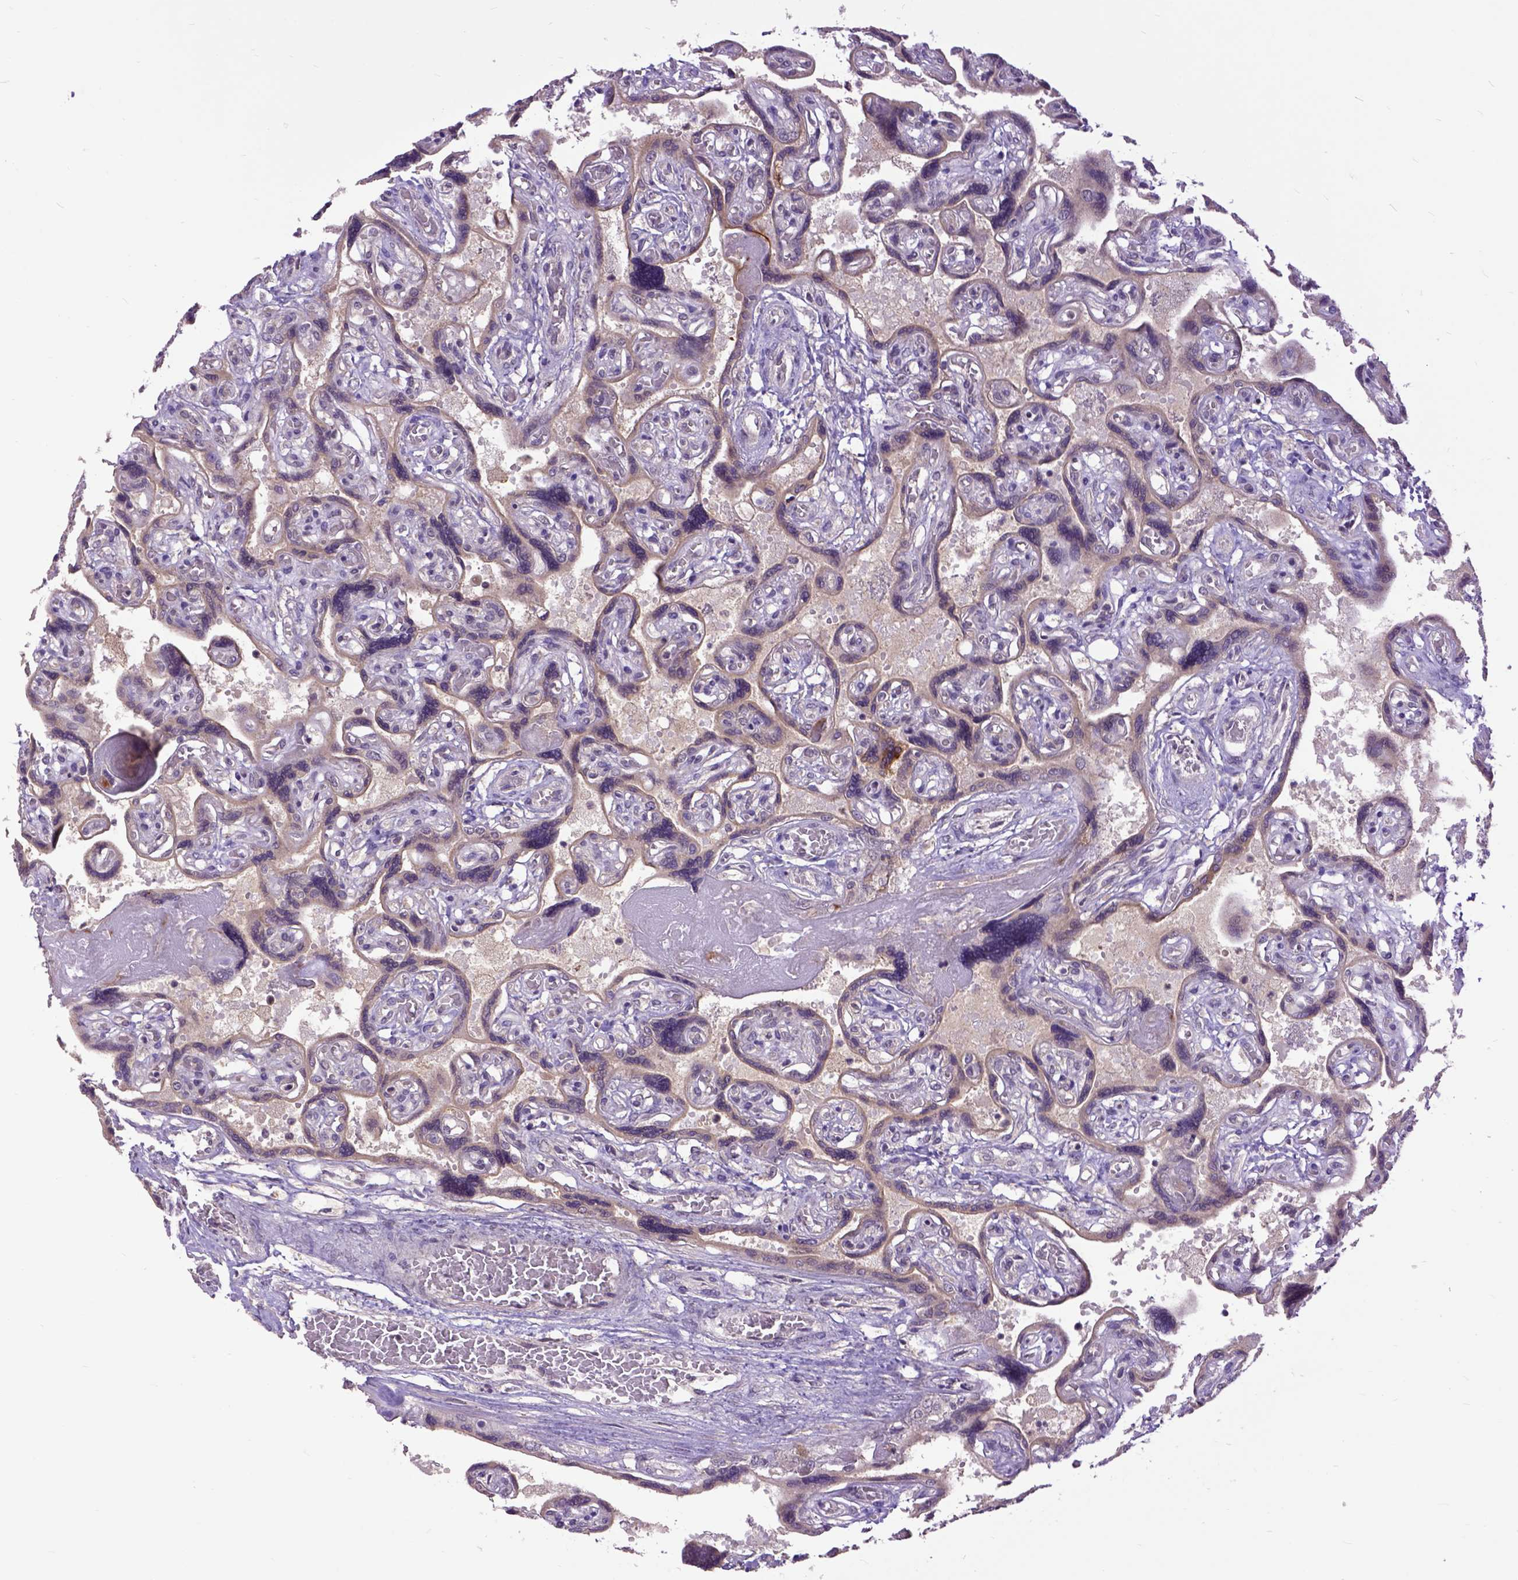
{"staining": {"intensity": "moderate", "quantity": ">75%", "location": "cytoplasmic/membranous"}, "tissue": "placenta", "cell_type": "Decidual cells", "image_type": "normal", "snomed": [{"axis": "morphology", "description": "Normal tissue, NOS"}, {"axis": "topography", "description": "Placenta"}], "caption": "Normal placenta was stained to show a protein in brown. There is medium levels of moderate cytoplasmic/membranous expression in approximately >75% of decidual cells. Using DAB (3,3'-diaminobenzidine) (brown) and hematoxylin (blue) stains, captured at high magnification using brightfield microscopy.", "gene": "ARL1", "patient": {"sex": "female", "age": 32}}